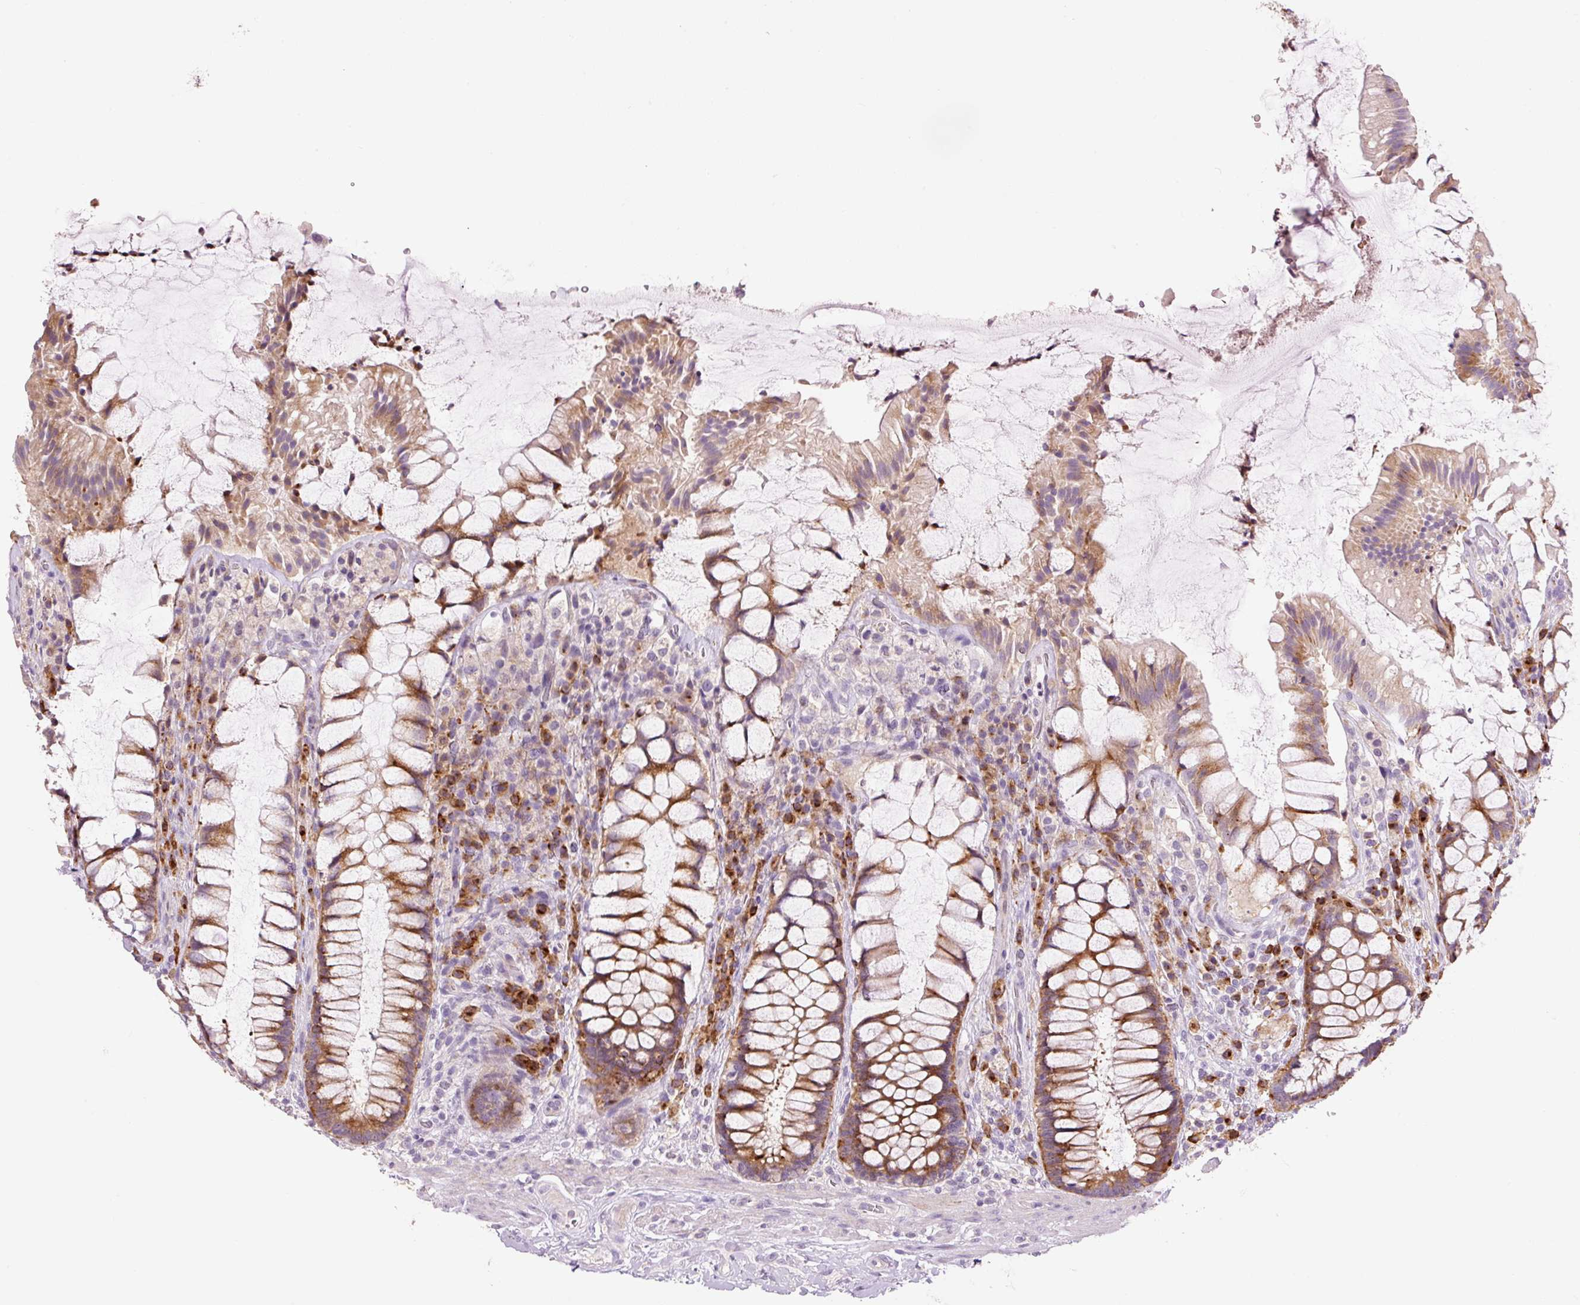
{"staining": {"intensity": "strong", "quantity": ">75%", "location": "cytoplasmic/membranous"}, "tissue": "rectum", "cell_type": "Glandular cells", "image_type": "normal", "snomed": [{"axis": "morphology", "description": "Normal tissue, NOS"}, {"axis": "topography", "description": "Rectum"}], "caption": "IHC photomicrograph of benign rectum stained for a protein (brown), which demonstrates high levels of strong cytoplasmic/membranous positivity in approximately >75% of glandular cells.", "gene": "HAX1", "patient": {"sex": "female", "age": 58}}